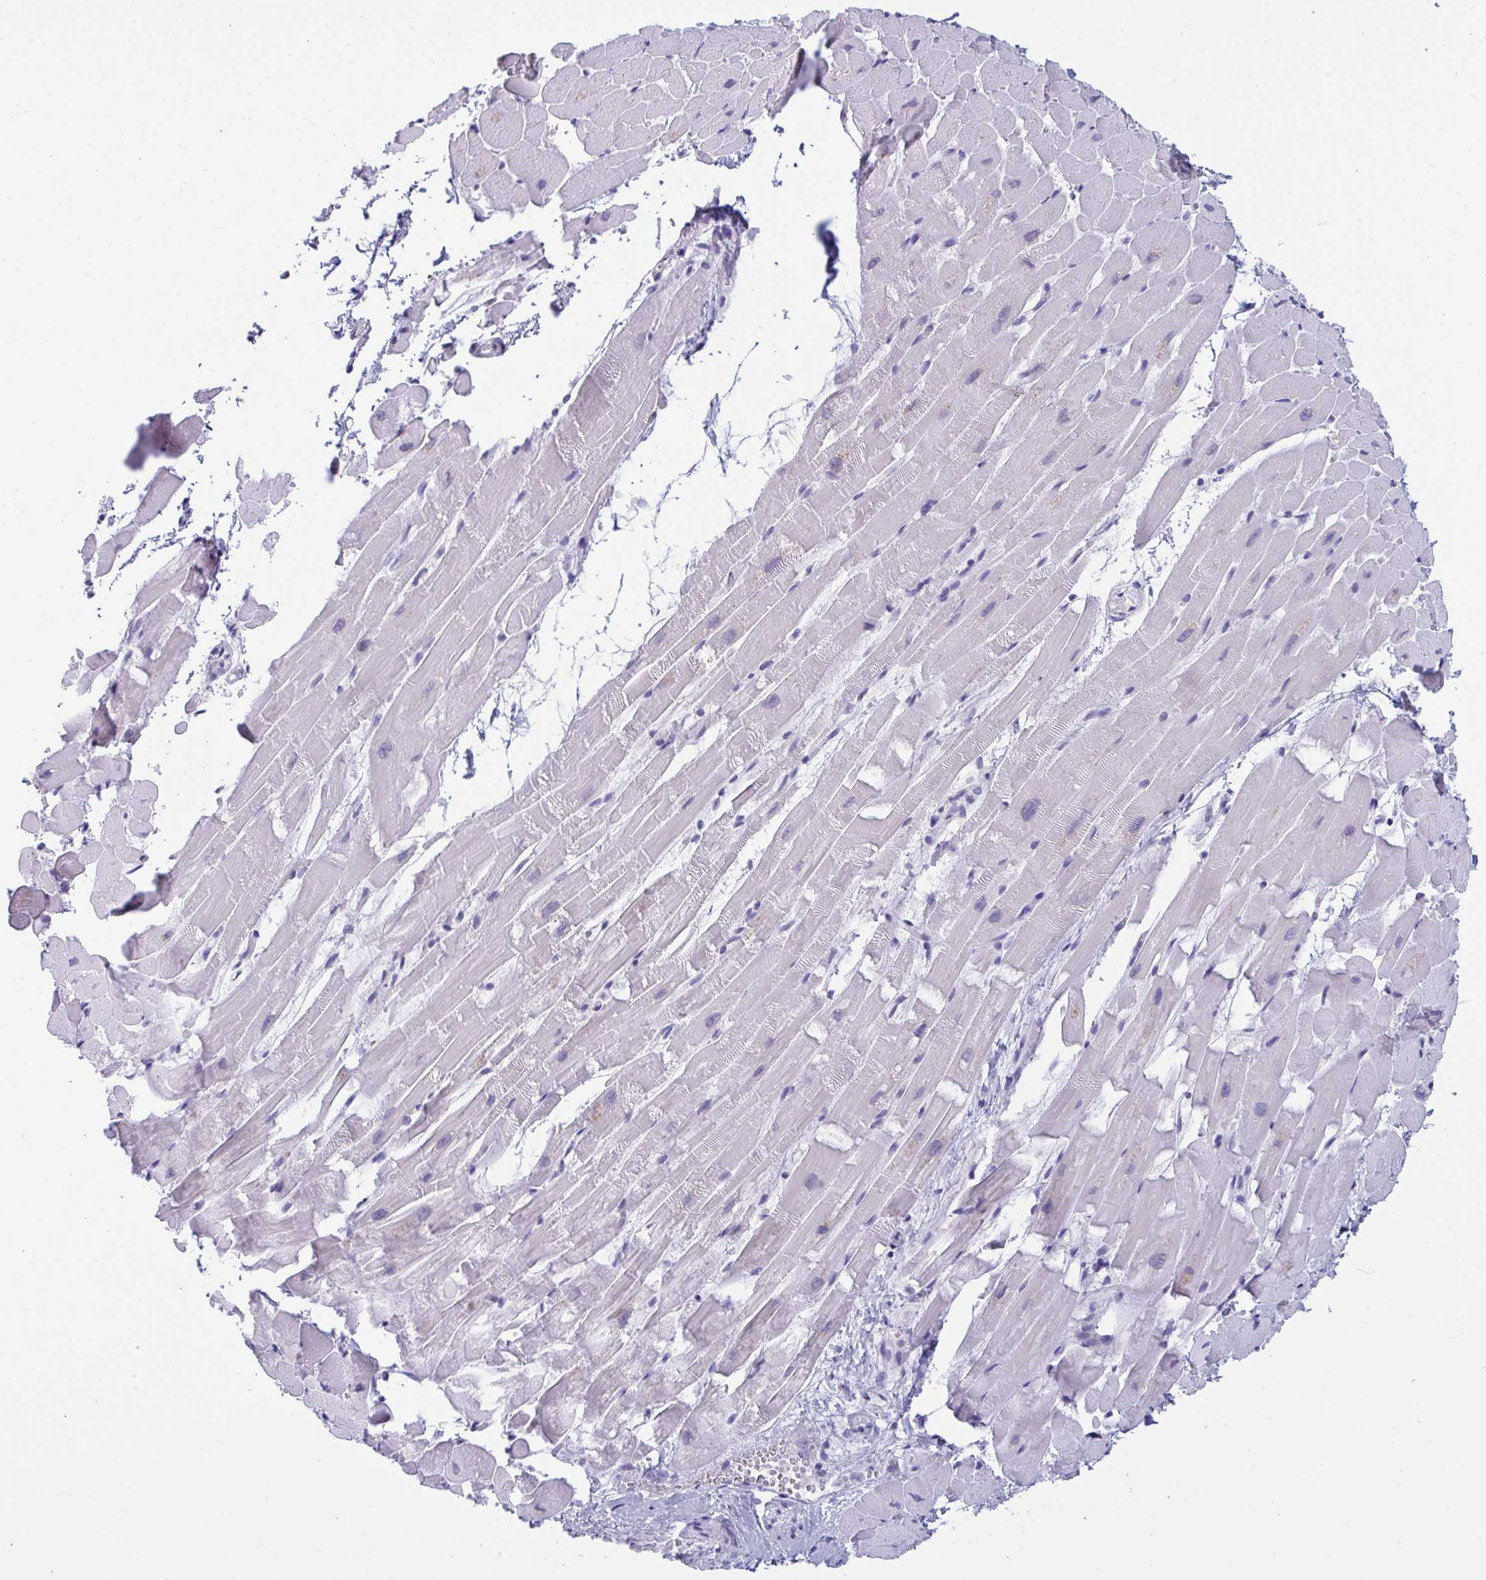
{"staining": {"intensity": "negative", "quantity": "none", "location": "none"}, "tissue": "heart muscle", "cell_type": "Cardiomyocytes", "image_type": "normal", "snomed": [{"axis": "morphology", "description": "Normal tissue, NOS"}, {"axis": "topography", "description": "Heart"}], "caption": "Unremarkable heart muscle was stained to show a protein in brown. There is no significant positivity in cardiomyocytes.", "gene": "PRDM9", "patient": {"sex": "male", "age": 37}}